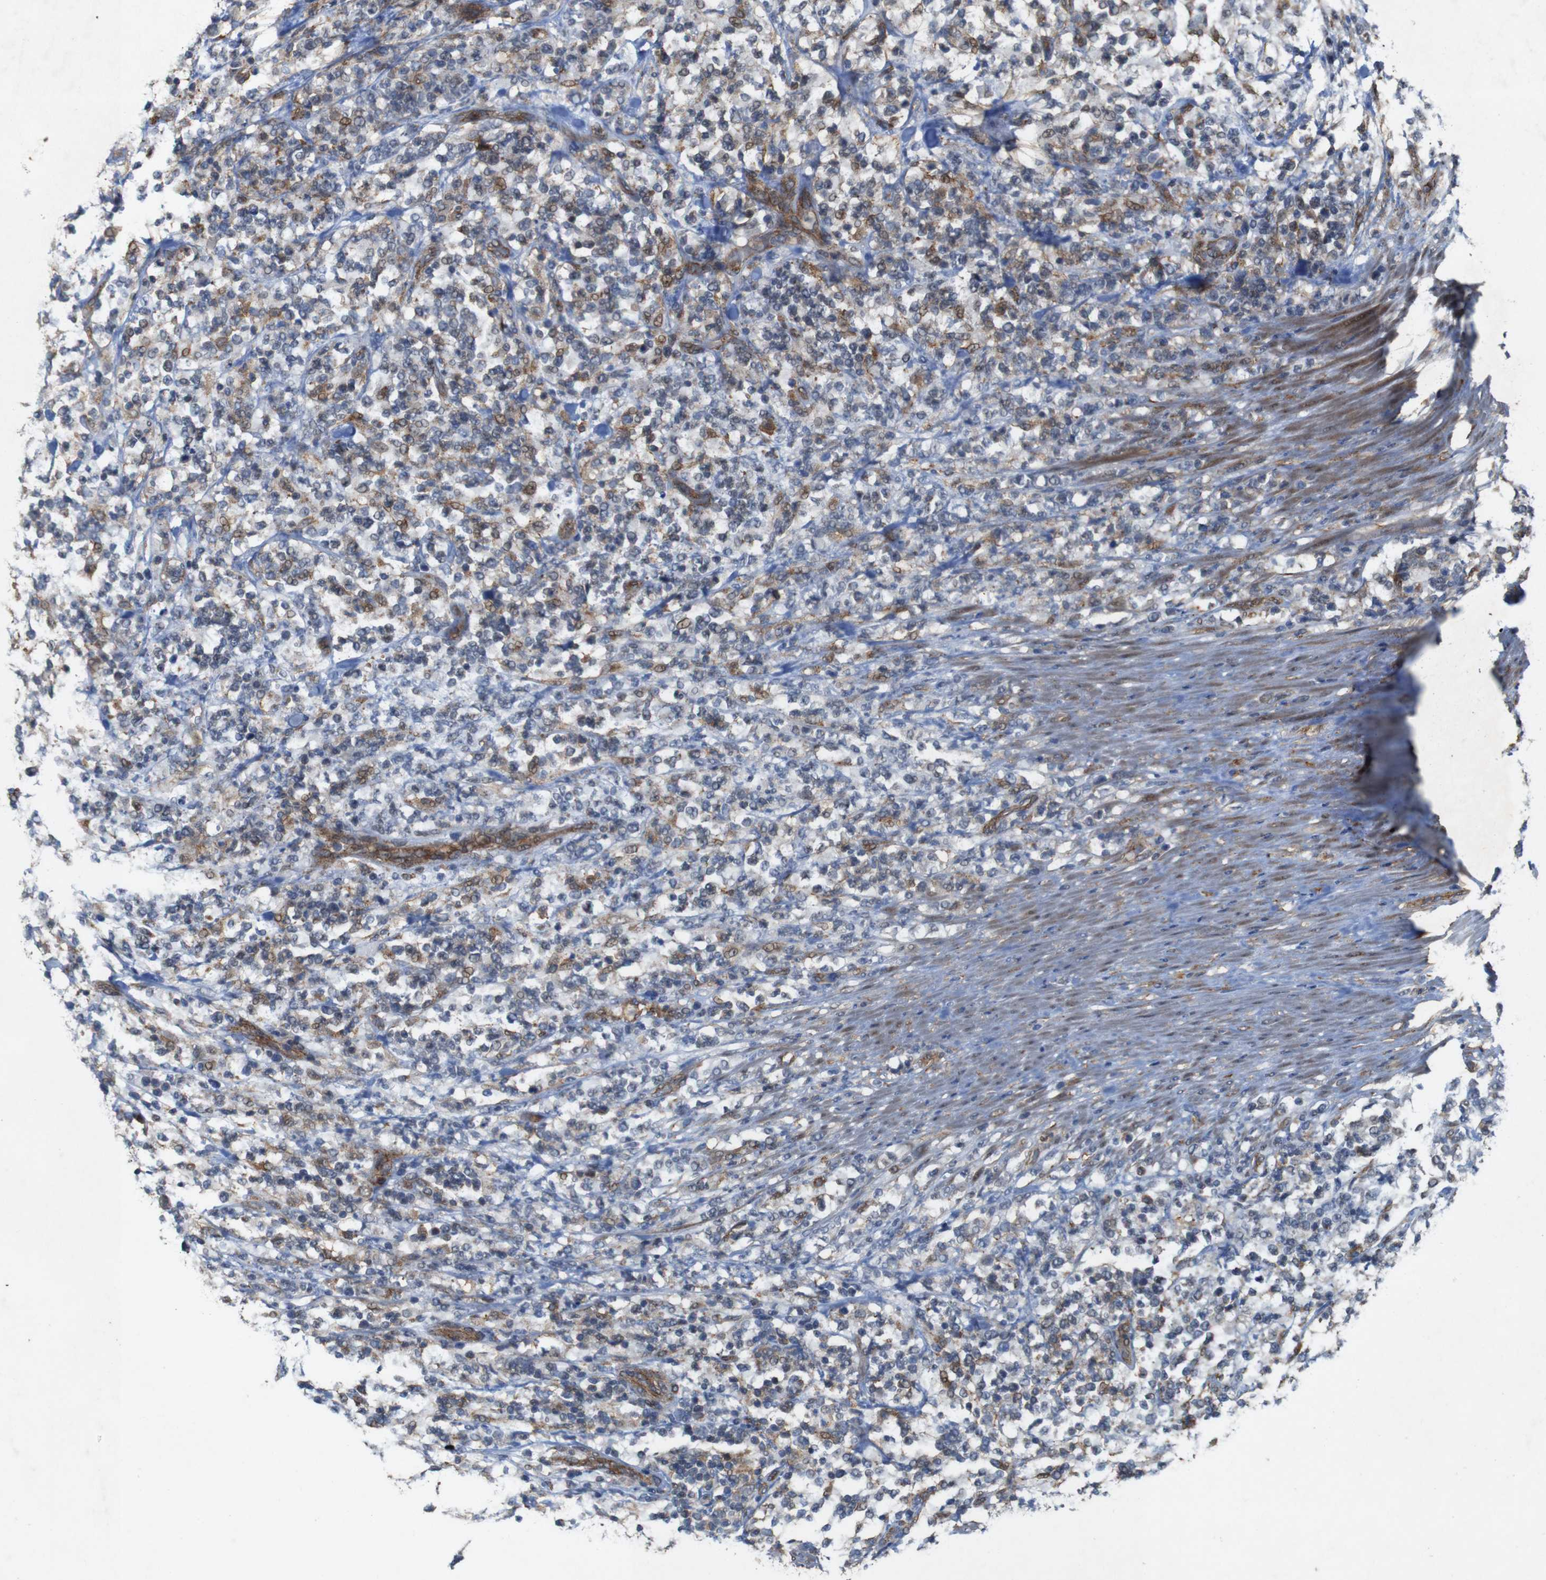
{"staining": {"intensity": "moderate", "quantity": "<25%", "location": "cytoplasmic/membranous"}, "tissue": "lymphoma", "cell_type": "Tumor cells", "image_type": "cancer", "snomed": [{"axis": "morphology", "description": "Malignant lymphoma, non-Hodgkin's type, High grade"}, {"axis": "topography", "description": "Soft tissue"}], "caption": "Protein expression by IHC displays moderate cytoplasmic/membranous expression in about <25% of tumor cells in malignant lymphoma, non-Hodgkin's type (high-grade). The staining was performed using DAB, with brown indicating positive protein expression. Nuclei are stained blue with hematoxylin.", "gene": "PTGER4", "patient": {"sex": "male", "age": 18}}